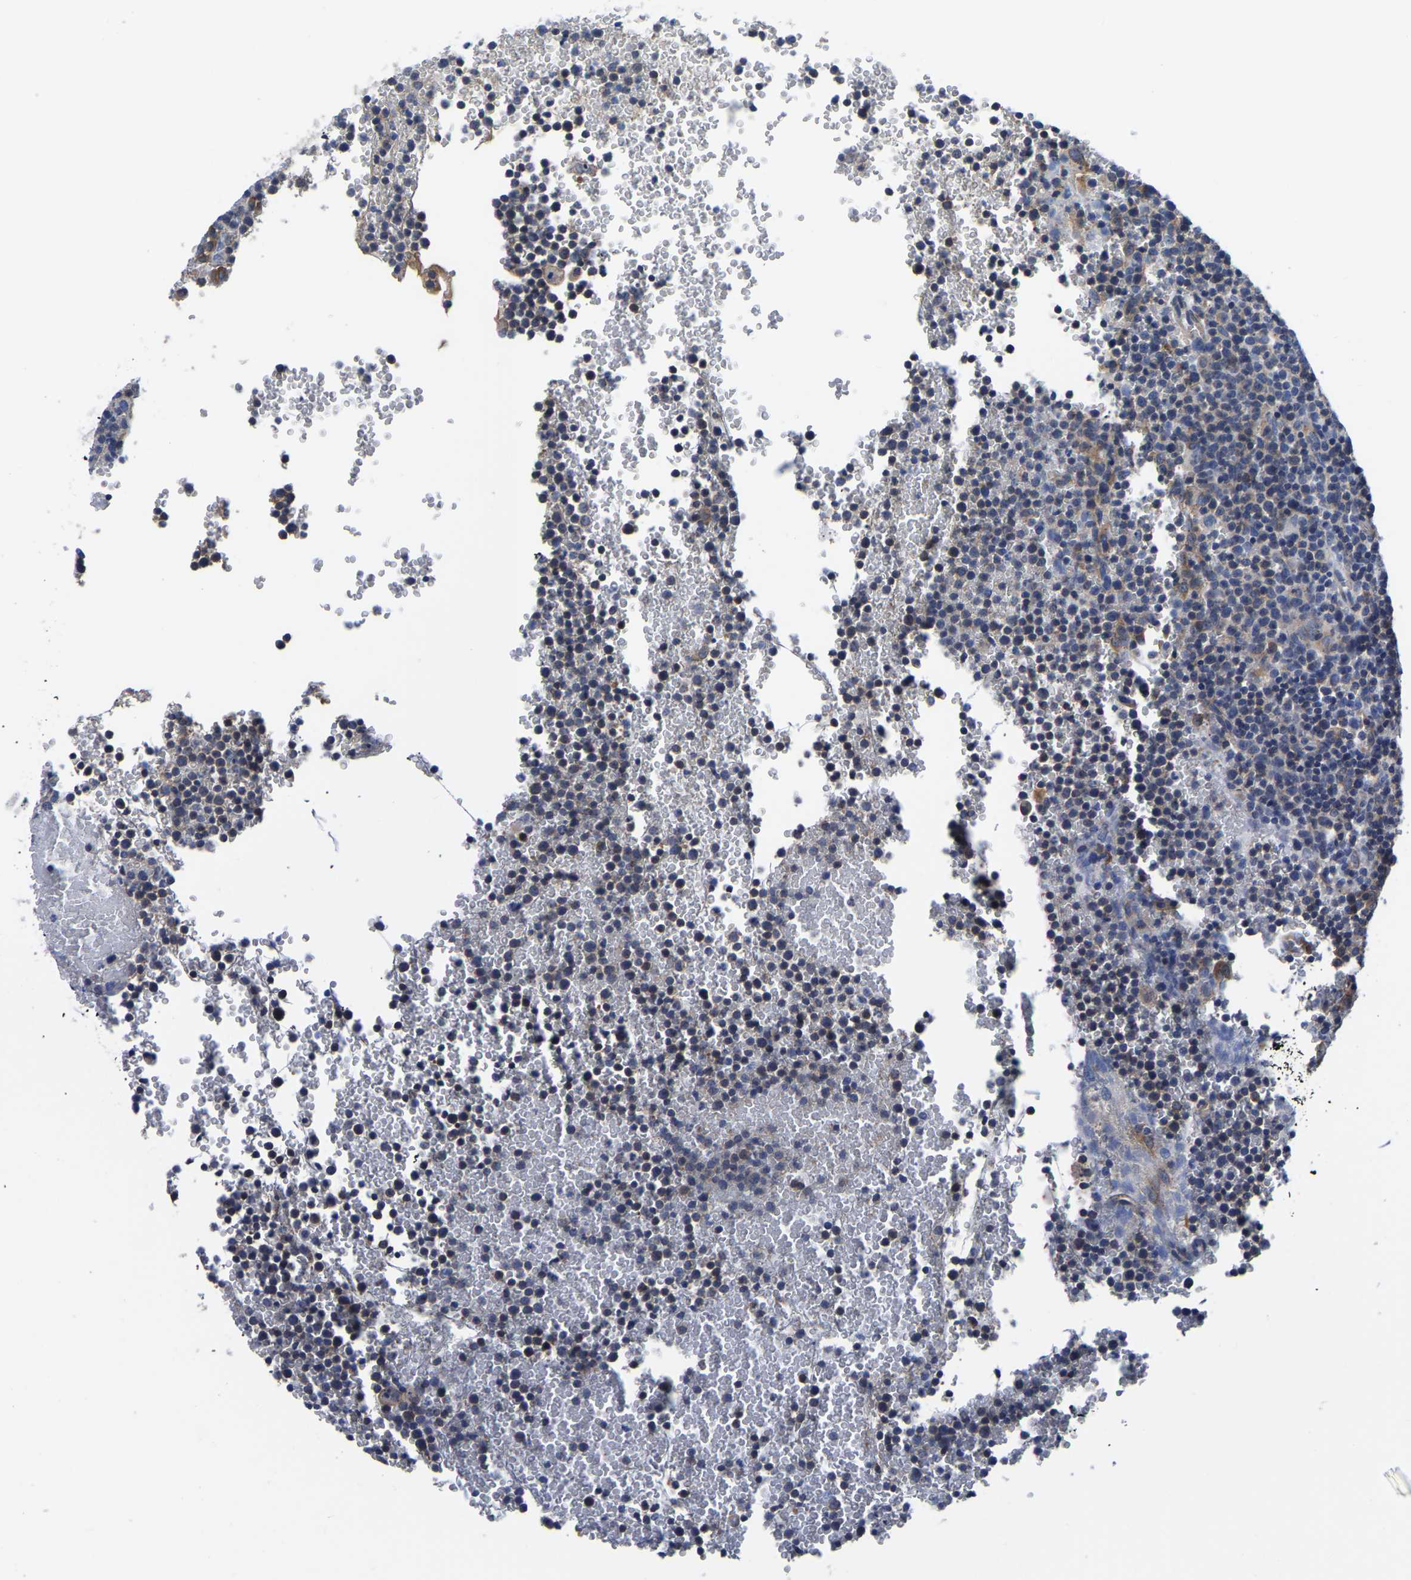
{"staining": {"intensity": "weak", "quantity": ">75%", "location": "cytoplasmic/membranous"}, "tissue": "lymphoma", "cell_type": "Tumor cells", "image_type": "cancer", "snomed": [{"axis": "morphology", "description": "Malignant lymphoma, non-Hodgkin's type, High grade"}, {"axis": "topography", "description": "Lymph node"}], "caption": "The image demonstrates staining of high-grade malignant lymphoma, non-Hodgkin's type, revealing weak cytoplasmic/membranous protein staining (brown color) within tumor cells.", "gene": "TFG", "patient": {"sex": "male", "age": 61}}